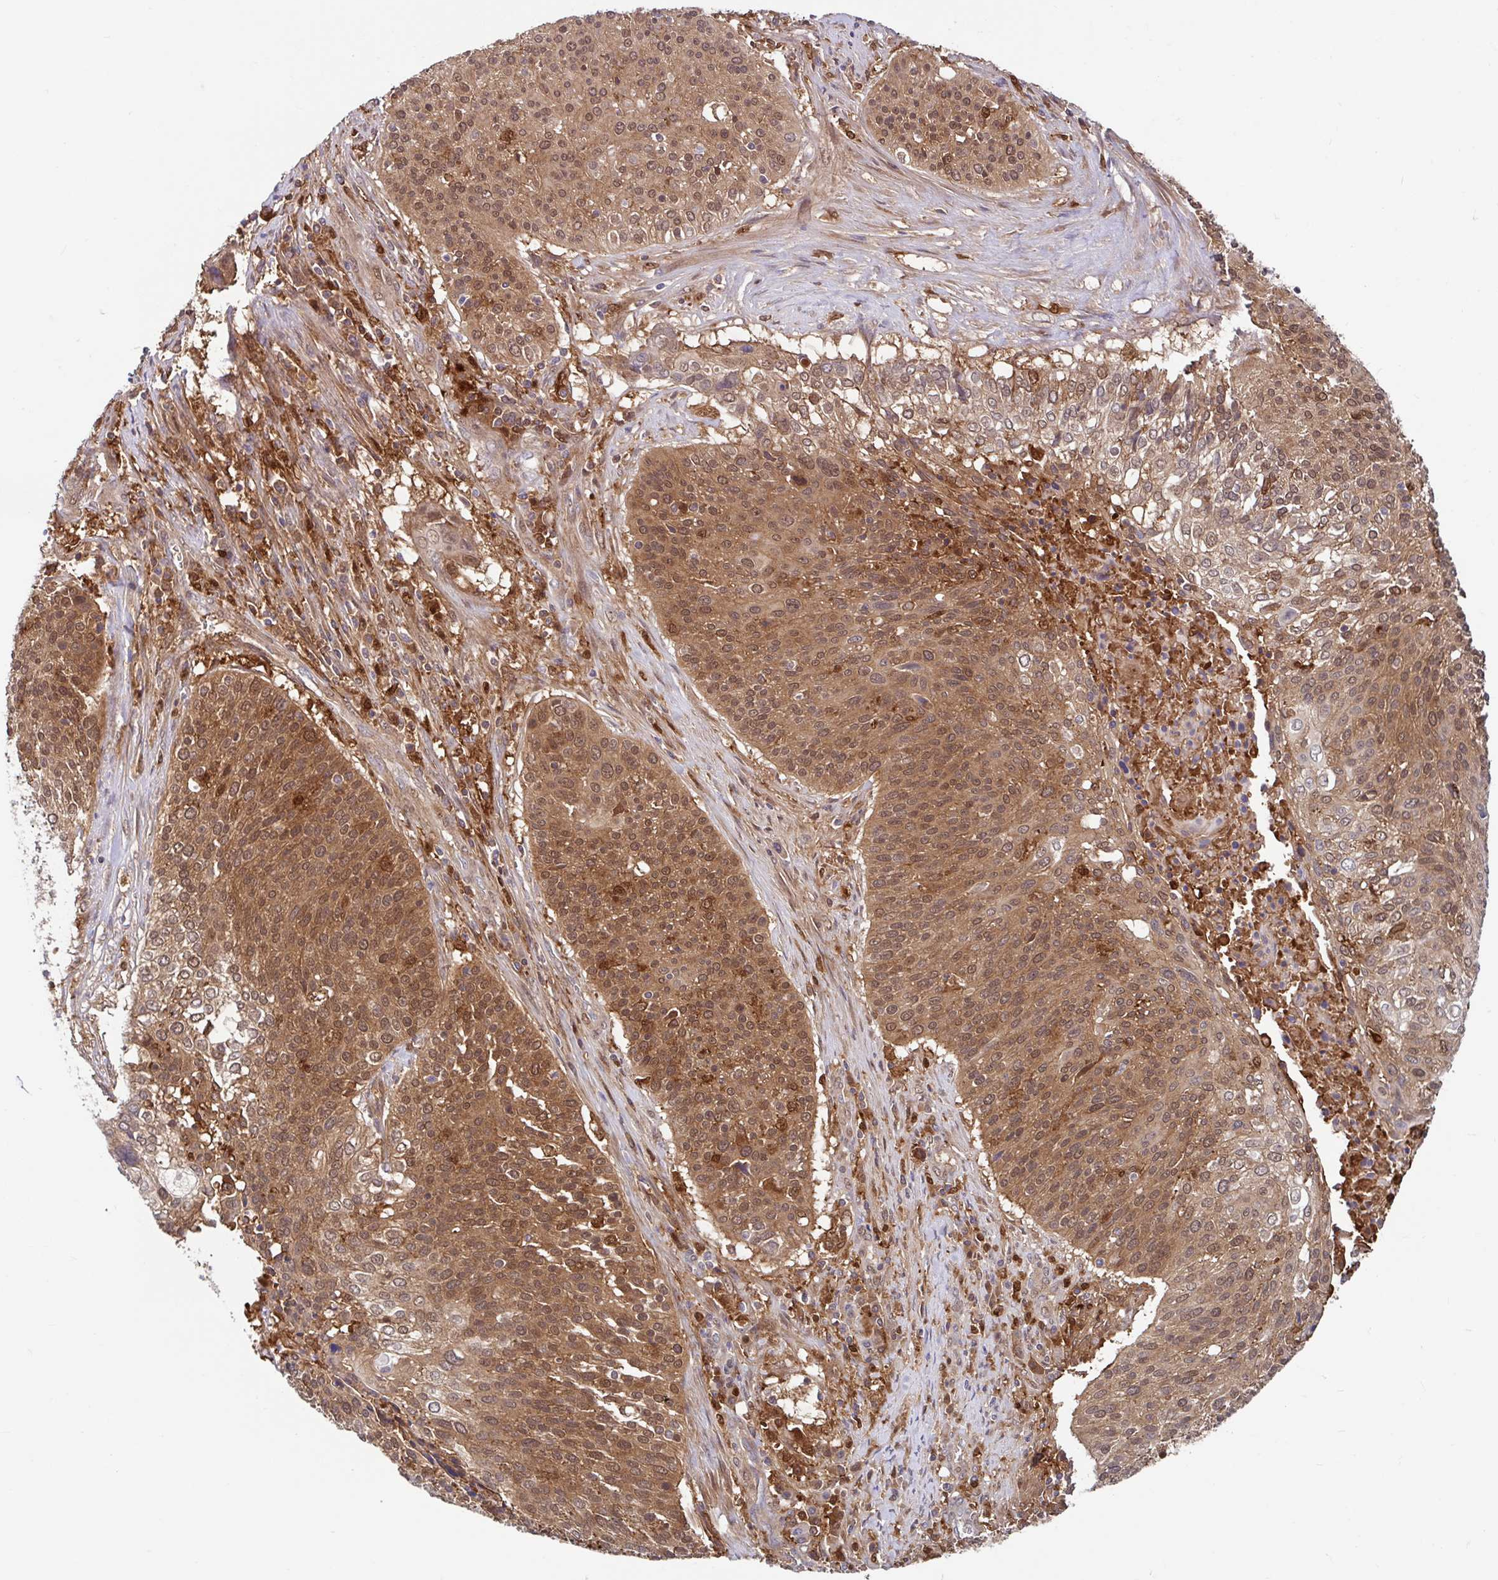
{"staining": {"intensity": "moderate", "quantity": ">75%", "location": "cytoplasmic/membranous,nuclear"}, "tissue": "cervical cancer", "cell_type": "Tumor cells", "image_type": "cancer", "snomed": [{"axis": "morphology", "description": "Squamous cell carcinoma, NOS"}, {"axis": "topography", "description": "Cervix"}], "caption": "A brown stain highlights moderate cytoplasmic/membranous and nuclear staining of a protein in cervical cancer tumor cells.", "gene": "BLVRA", "patient": {"sex": "female", "age": 31}}